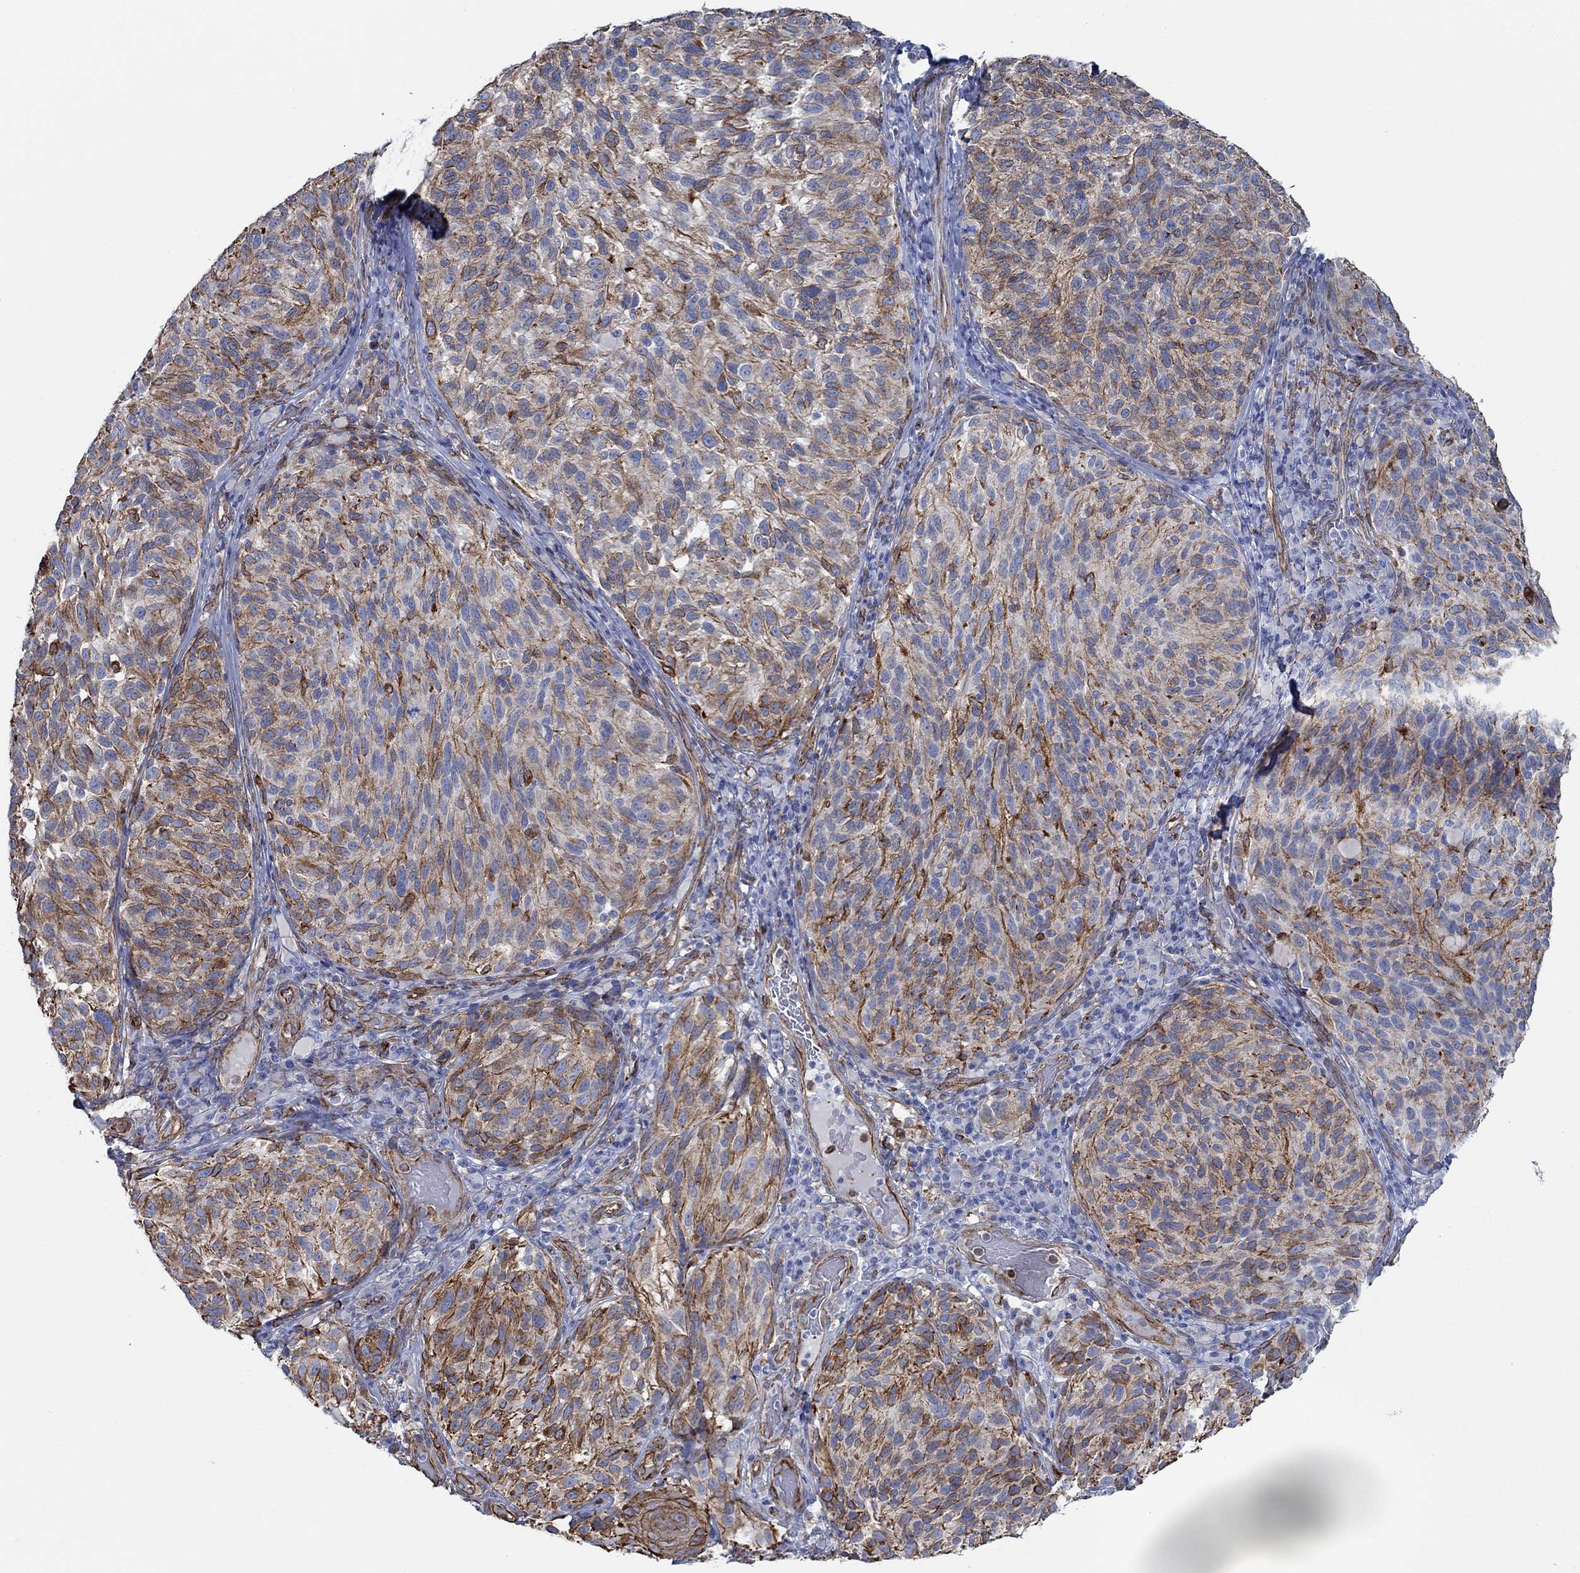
{"staining": {"intensity": "strong", "quantity": "<25%", "location": "cytoplasmic/membranous"}, "tissue": "melanoma", "cell_type": "Tumor cells", "image_type": "cancer", "snomed": [{"axis": "morphology", "description": "Malignant melanoma, NOS"}, {"axis": "topography", "description": "Skin"}], "caption": "This is an image of IHC staining of malignant melanoma, which shows strong staining in the cytoplasmic/membranous of tumor cells.", "gene": "STC2", "patient": {"sex": "female", "age": 73}}